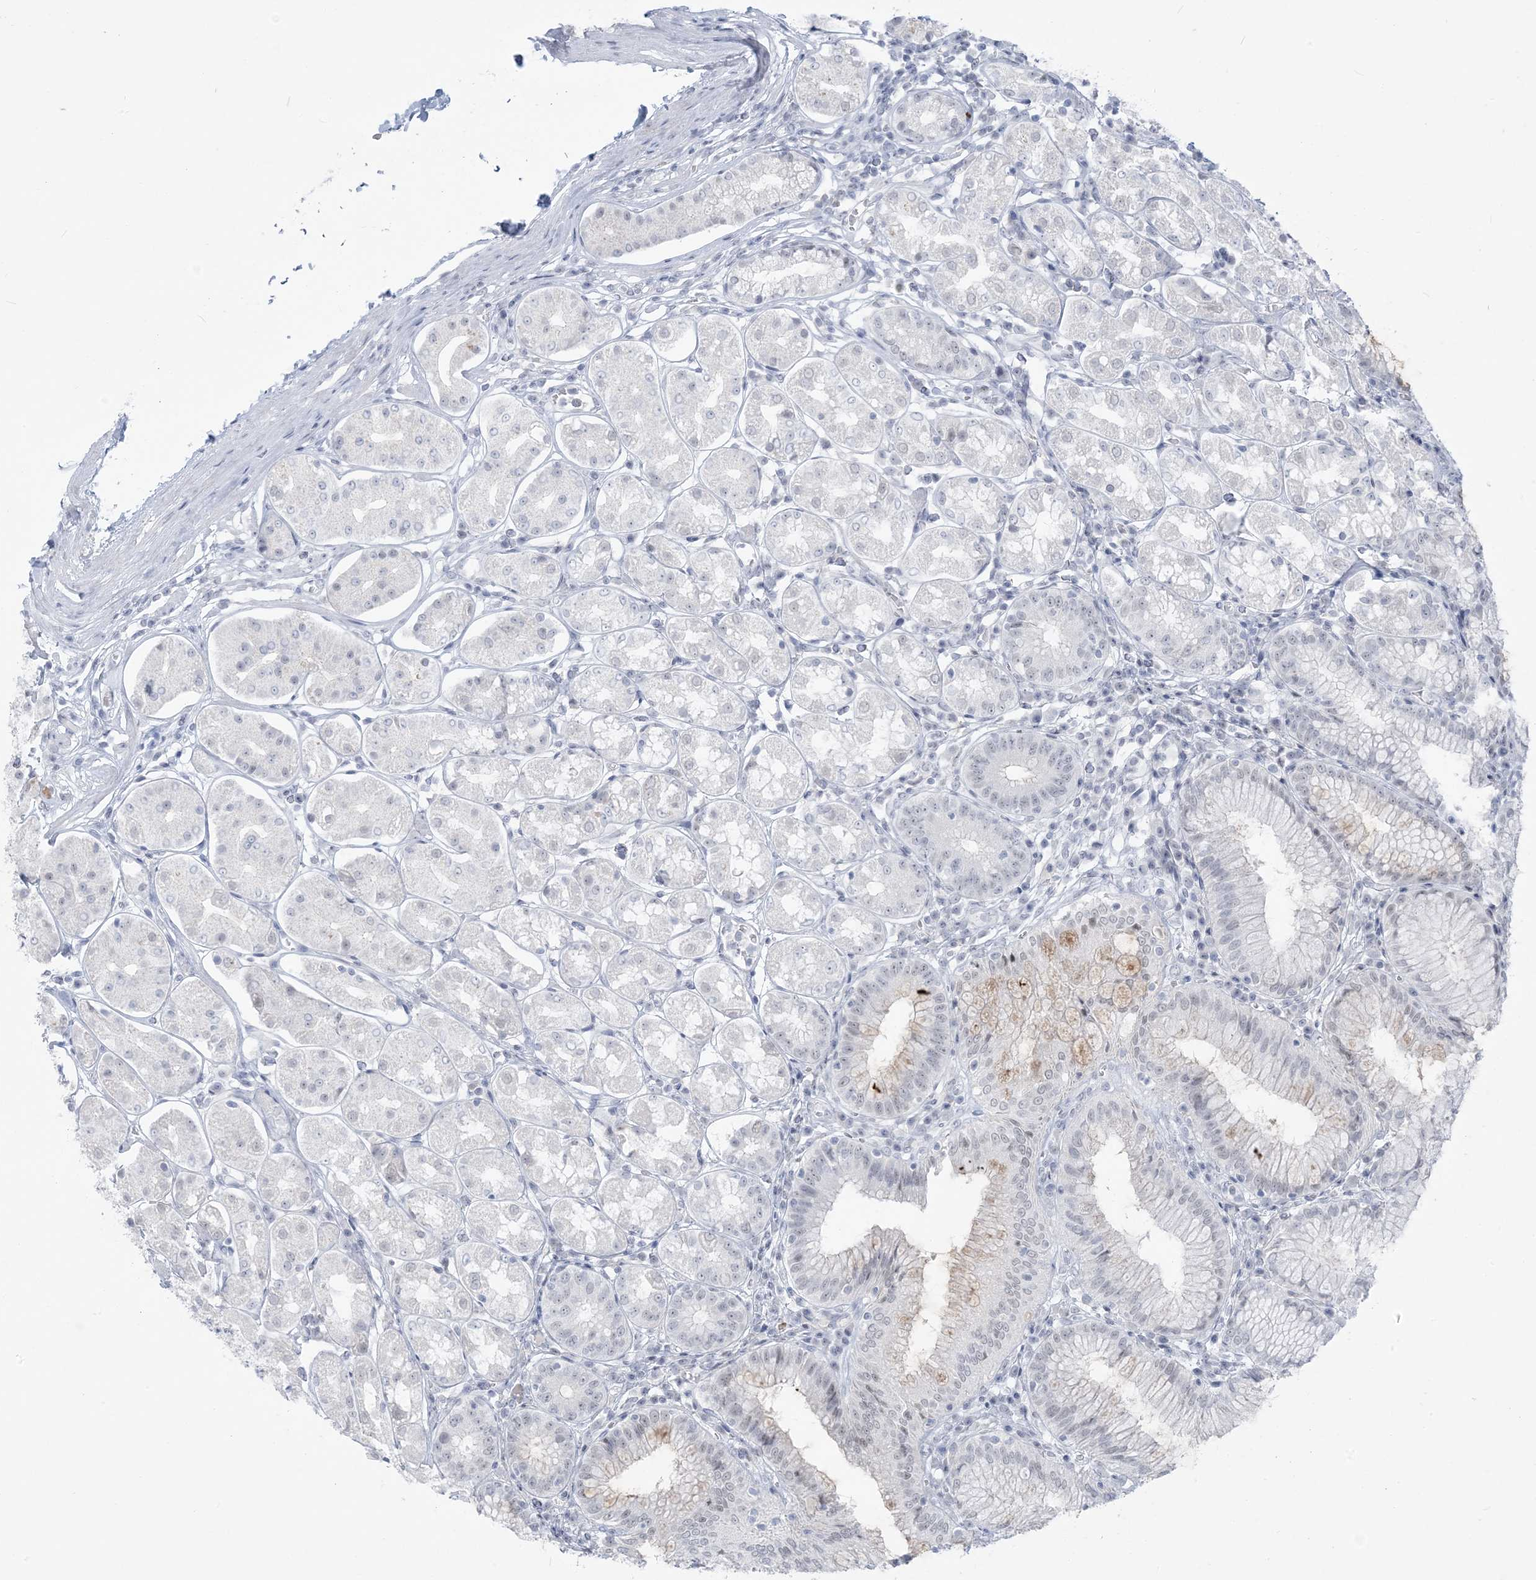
{"staining": {"intensity": "negative", "quantity": "none", "location": "none"}, "tissue": "stomach", "cell_type": "Glandular cells", "image_type": "normal", "snomed": [{"axis": "morphology", "description": "Normal tissue, NOS"}, {"axis": "topography", "description": "Stomach, lower"}], "caption": "High magnification brightfield microscopy of benign stomach stained with DAB (brown) and counterstained with hematoxylin (blue): glandular cells show no significant staining. The staining is performed using DAB brown chromogen with nuclei counter-stained in using hematoxylin.", "gene": "SCML1", "patient": {"sex": "female", "age": 56}}